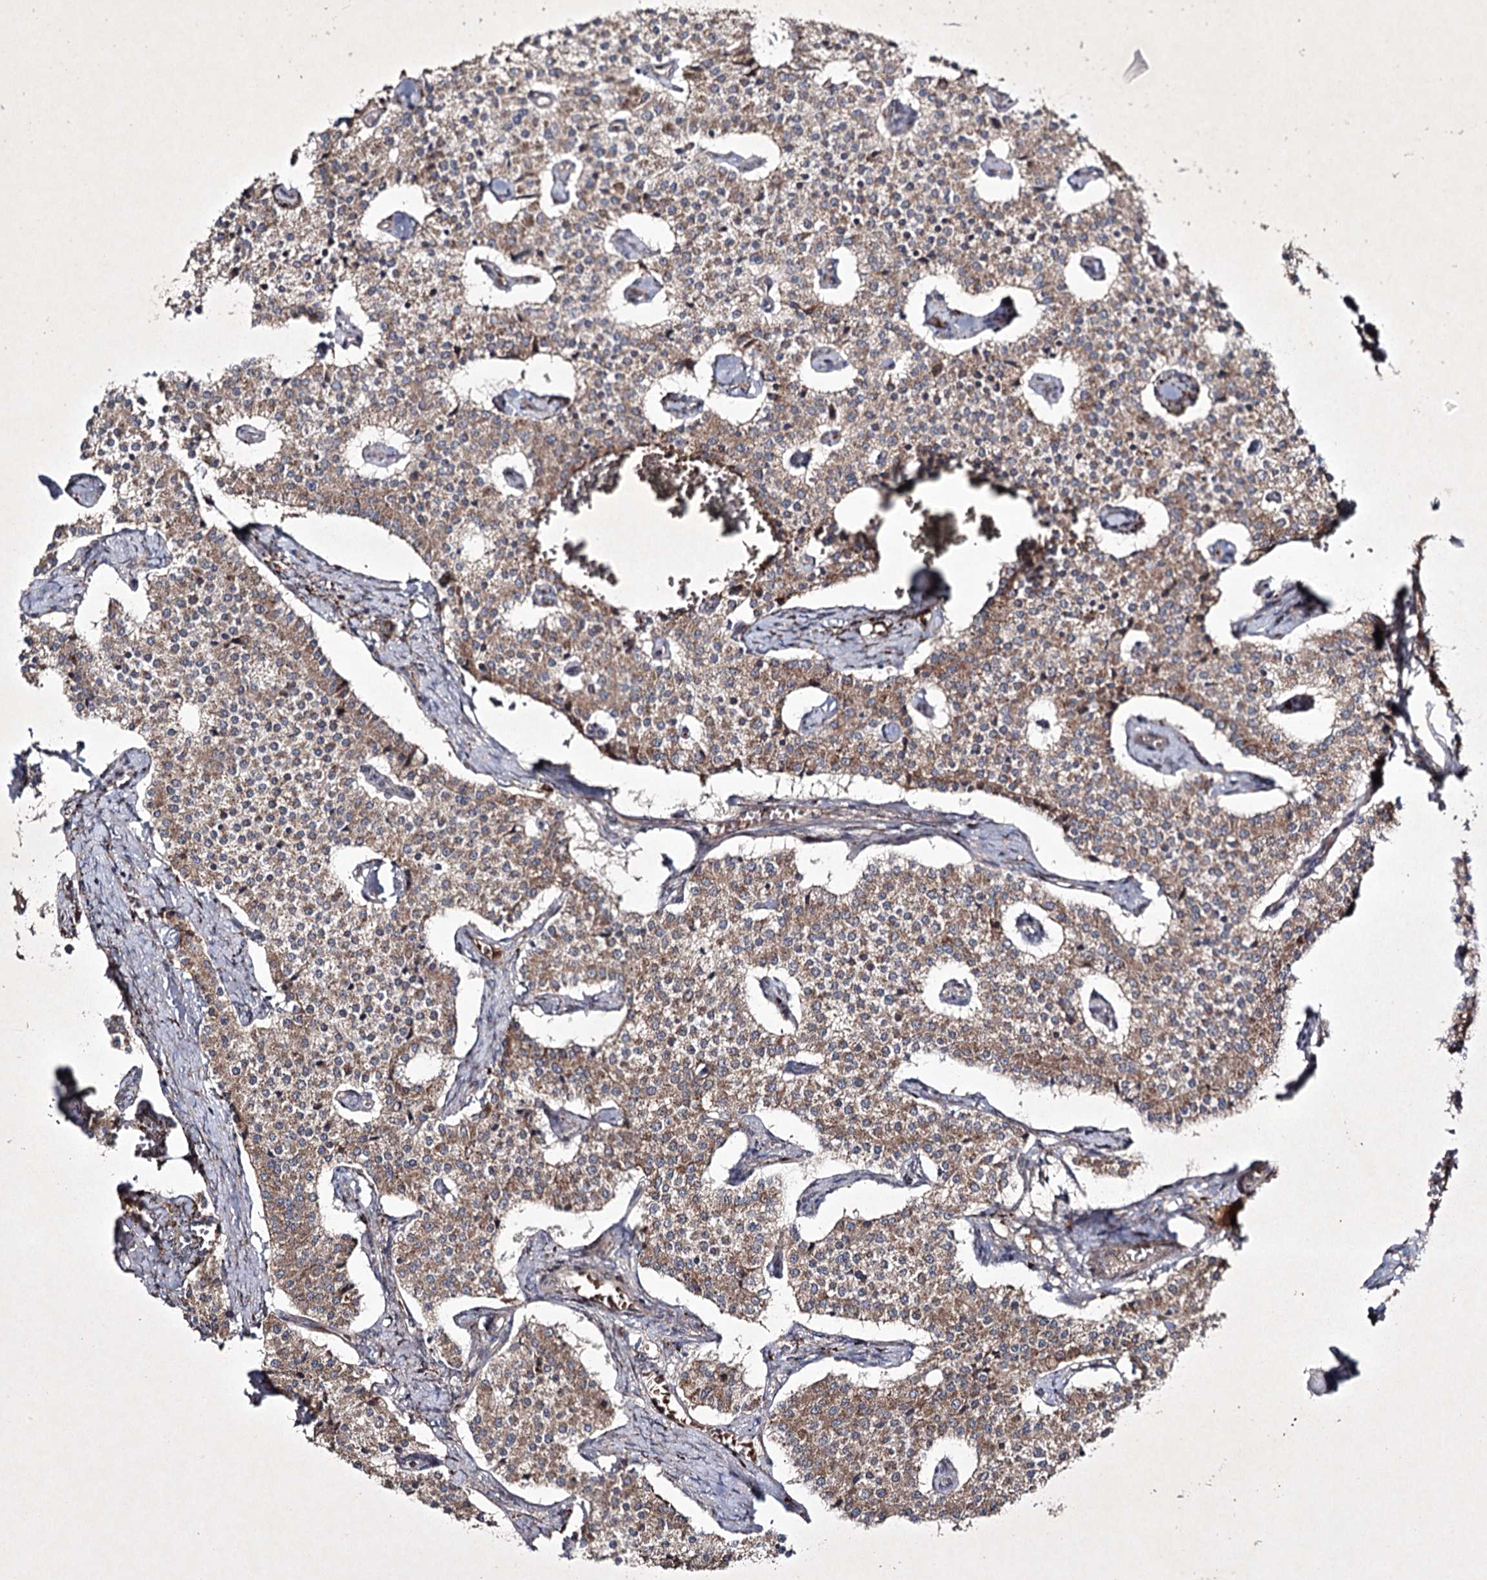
{"staining": {"intensity": "weak", "quantity": ">75%", "location": "cytoplasmic/membranous"}, "tissue": "carcinoid", "cell_type": "Tumor cells", "image_type": "cancer", "snomed": [{"axis": "morphology", "description": "Carcinoid, malignant, NOS"}, {"axis": "topography", "description": "Colon"}], "caption": "Immunohistochemical staining of malignant carcinoid displays low levels of weak cytoplasmic/membranous protein expression in approximately >75% of tumor cells.", "gene": "ALG9", "patient": {"sex": "female", "age": 52}}